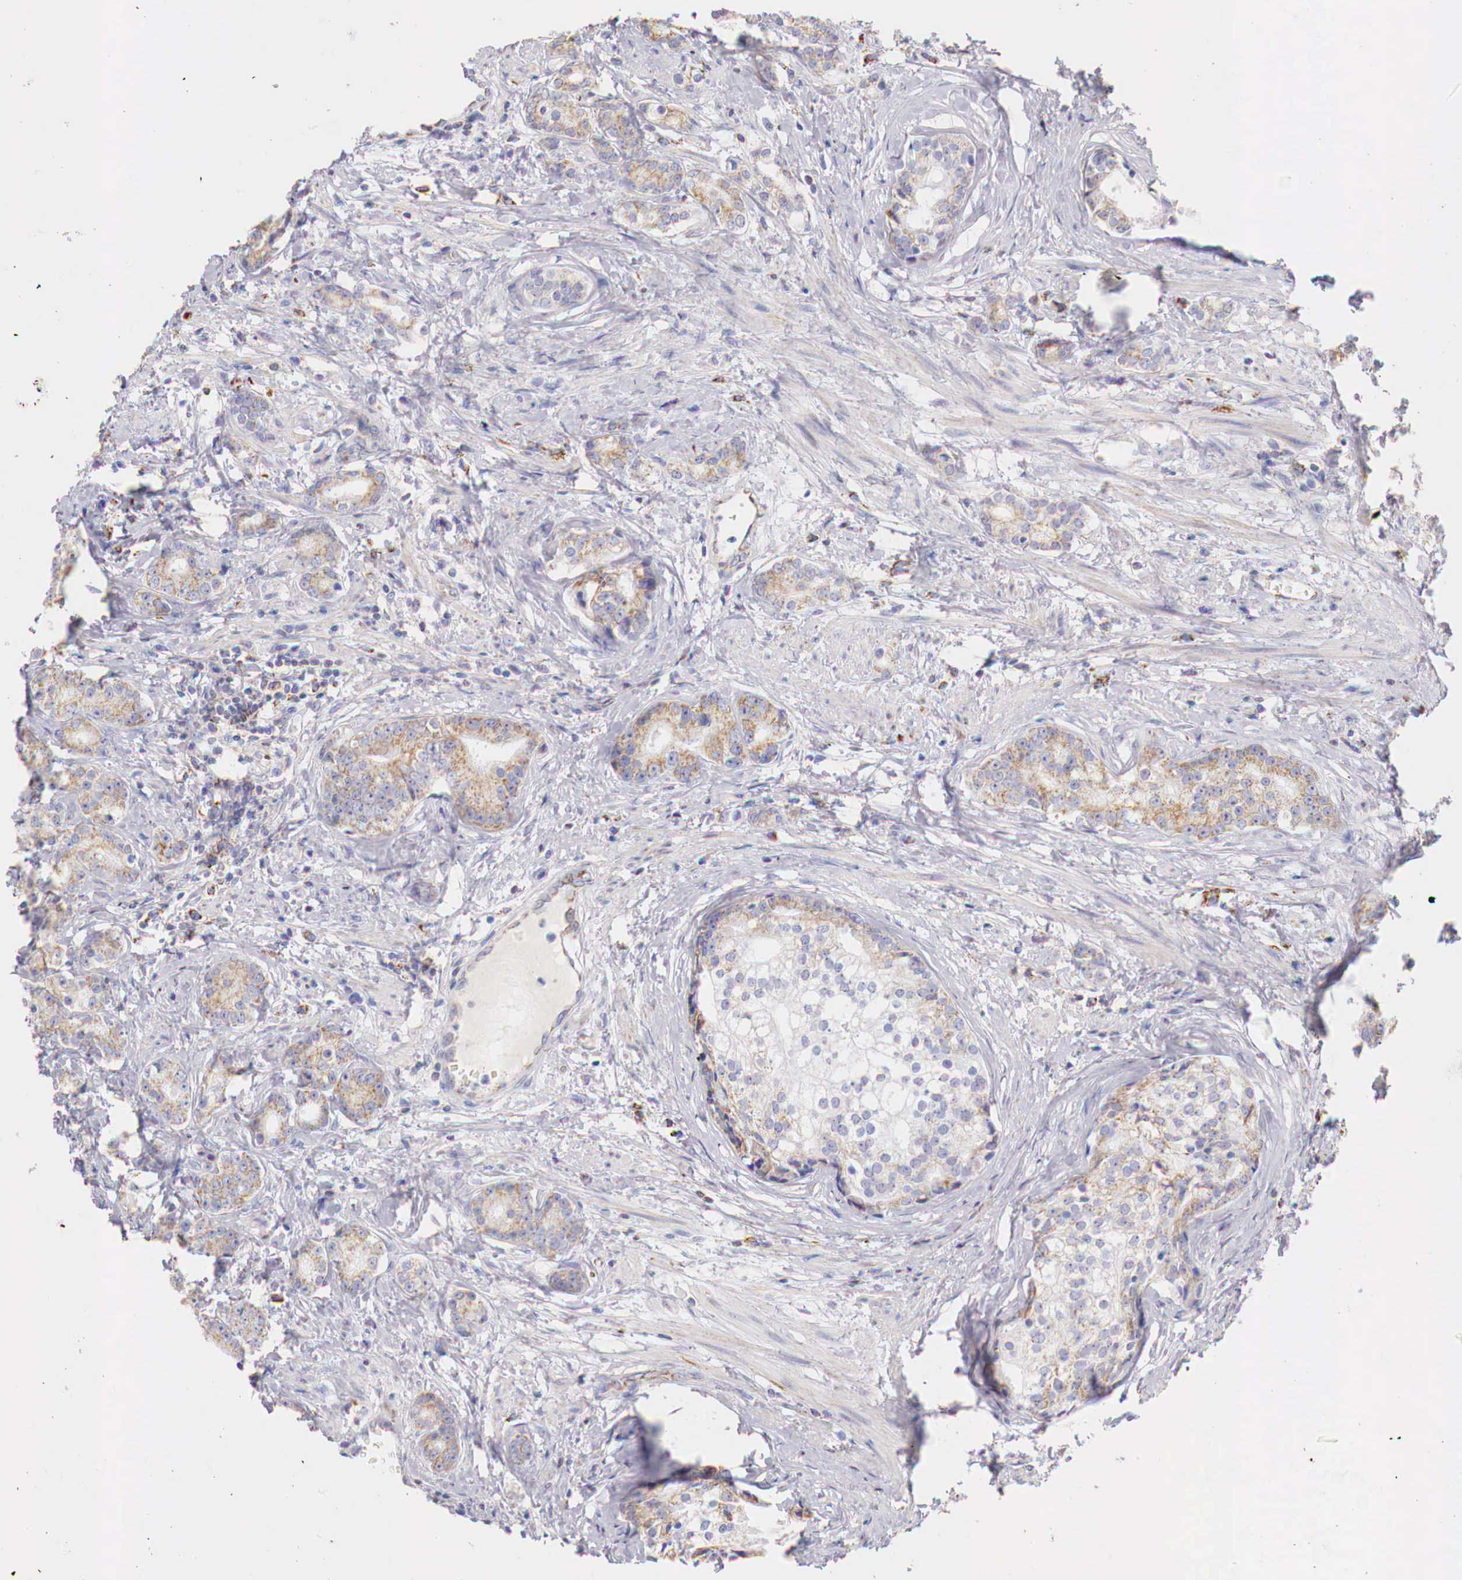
{"staining": {"intensity": "weak", "quantity": "25%-75%", "location": "cytoplasmic/membranous"}, "tissue": "prostate cancer", "cell_type": "Tumor cells", "image_type": "cancer", "snomed": [{"axis": "morphology", "description": "Adenocarcinoma, Medium grade"}, {"axis": "topography", "description": "Prostate"}], "caption": "Immunohistochemical staining of human prostate cancer demonstrates weak cytoplasmic/membranous protein positivity in about 25%-75% of tumor cells.", "gene": "IDH3G", "patient": {"sex": "male", "age": 59}}